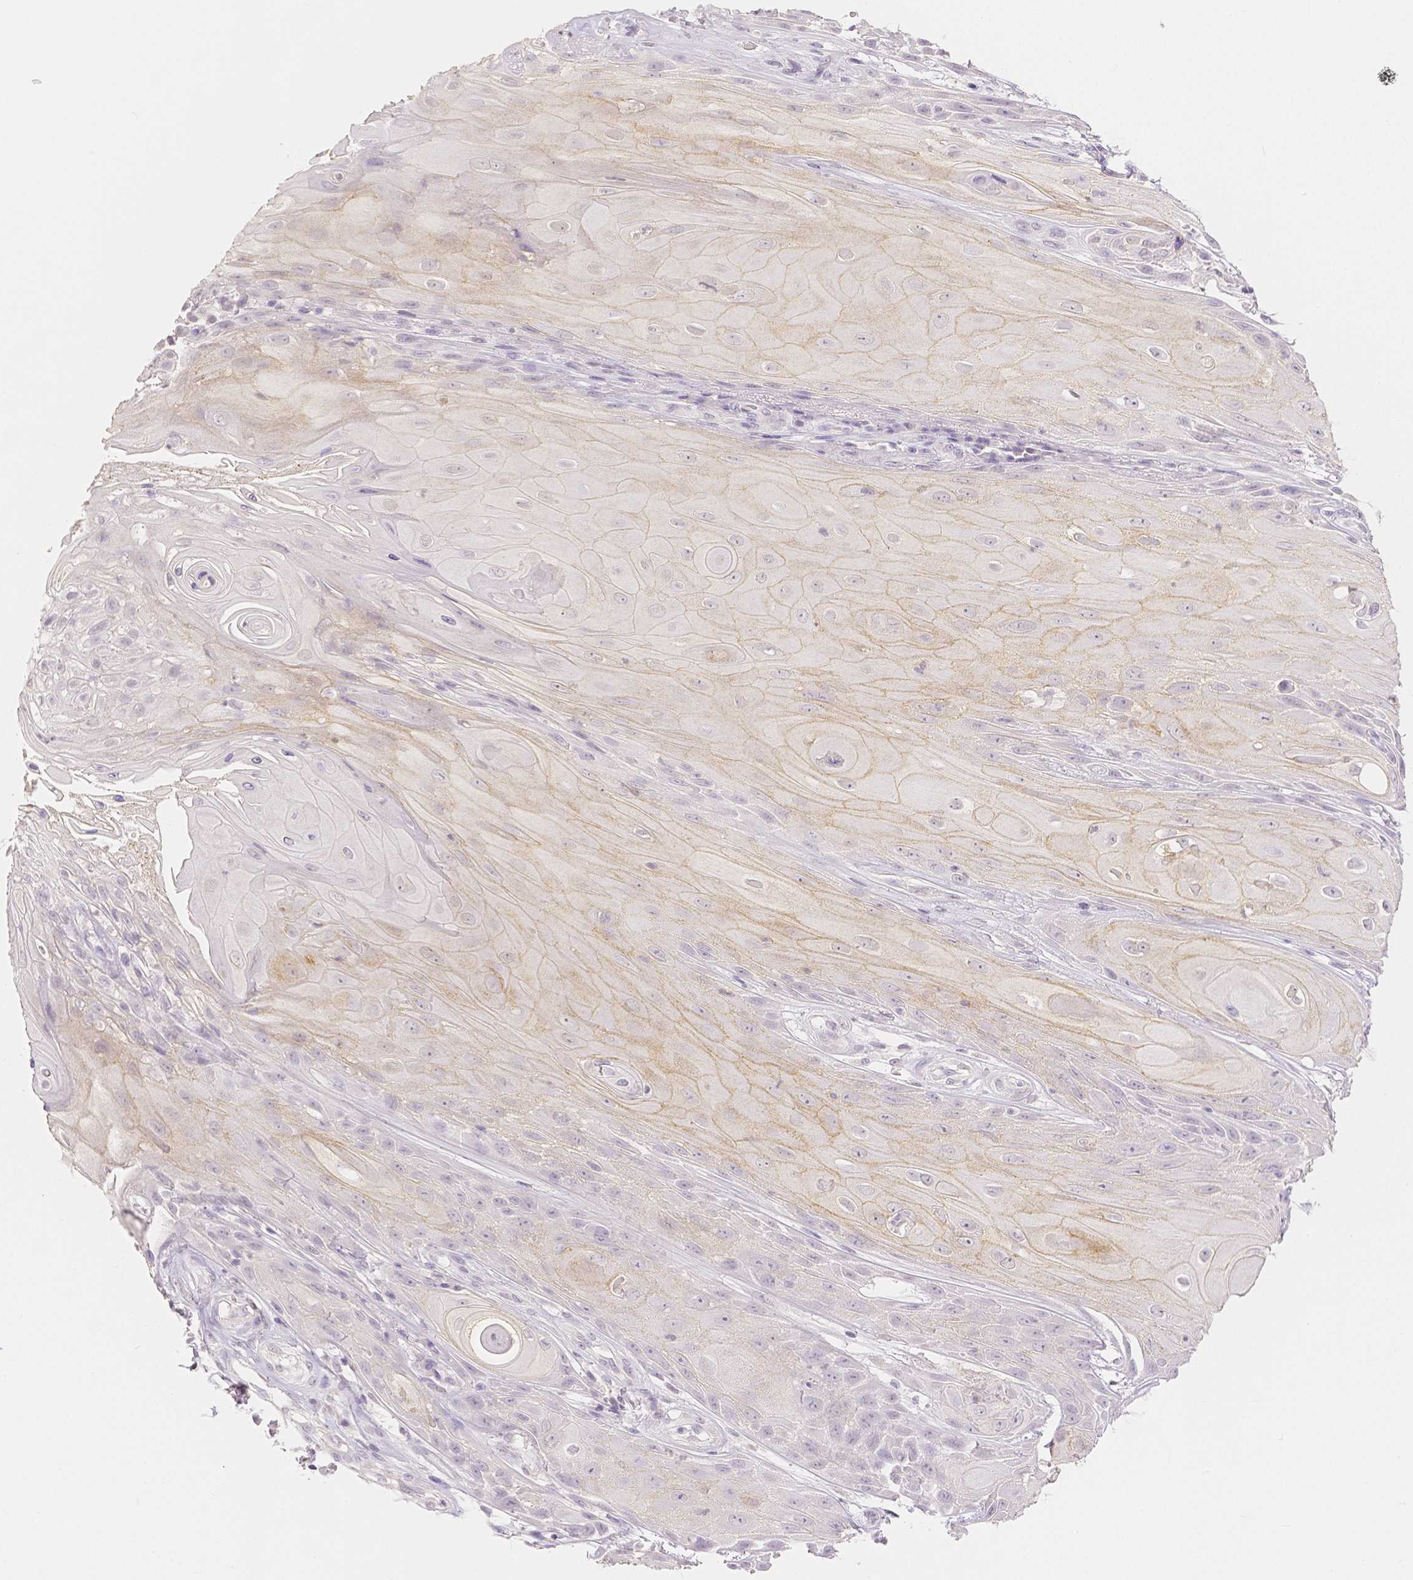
{"staining": {"intensity": "negative", "quantity": "none", "location": "none"}, "tissue": "skin cancer", "cell_type": "Tumor cells", "image_type": "cancer", "snomed": [{"axis": "morphology", "description": "Squamous cell carcinoma, NOS"}, {"axis": "topography", "description": "Skin"}], "caption": "High magnification brightfield microscopy of skin cancer (squamous cell carcinoma) stained with DAB (3,3'-diaminobenzidine) (brown) and counterstained with hematoxylin (blue): tumor cells show no significant positivity.", "gene": "OCLN", "patient": {"sex": "male", "age": 62}}